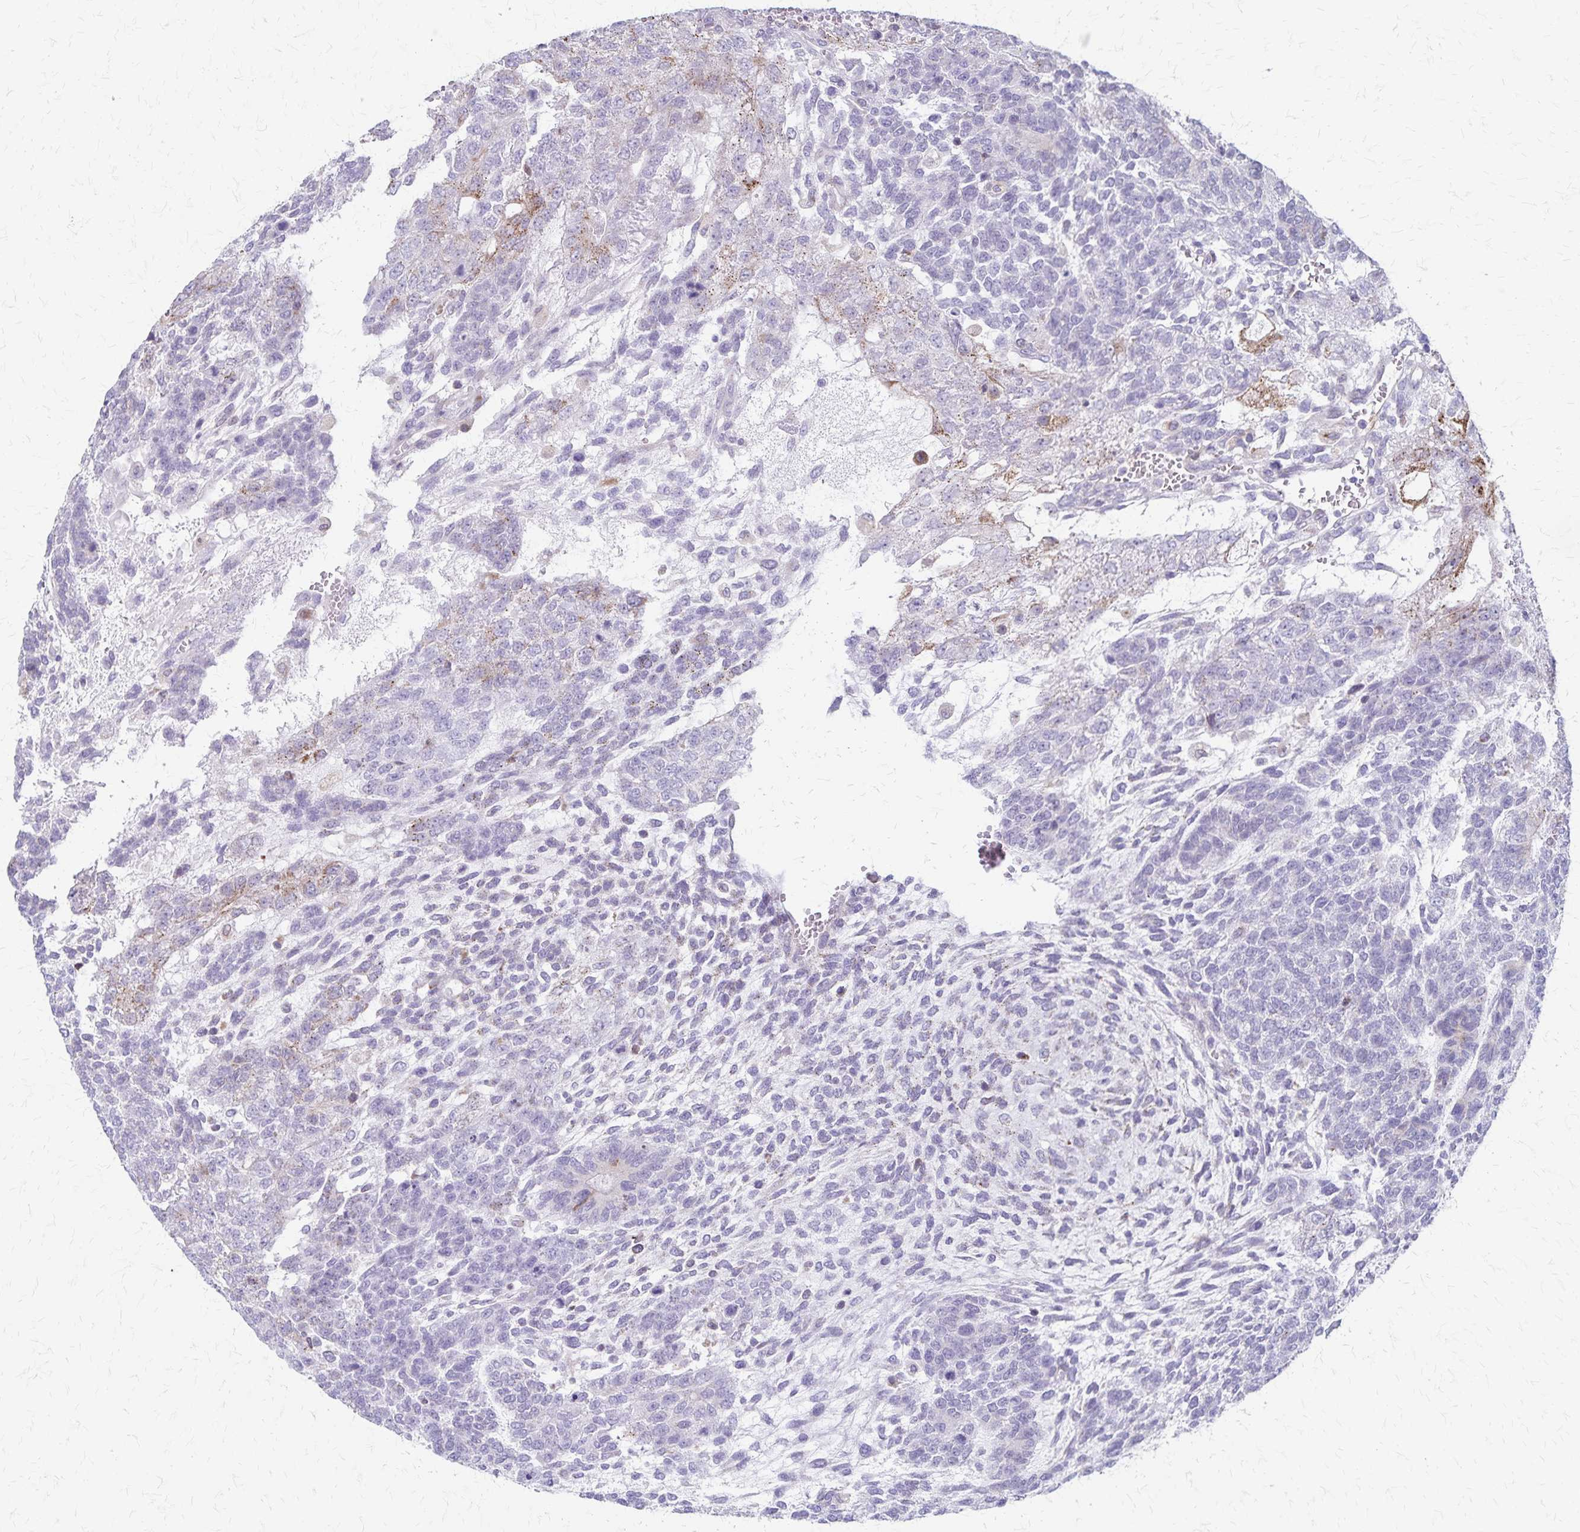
{"staining": {"intensity": "weak", "quantity": "<25%", "location": "cytoplasmic/membranous"}, "tissue": "testis cancer", "cell_type": "Tumor cells", "image_type": "cancer", "snomed": [{"axis": "morphology", "description": "Normal tissue, NOS"}, {"axis": "morphology", "description": "Carcinoma, Embryonal, NOS"}, {"axis": "topography", "description": "Testis"}, {"axis": "topography", "description": "Epididymis"}], "caption": "High magnification brightfield microscopy of testis cancer (embryonal carcinoma) stained with DAB (3,3'-diaminobenzidine) (brown) and counterstained with hematoxylin (blue): tumor cells show no significant staining. Nuclei are stained in blue.", "gene": "MCFD2", "patient": {"sex": "male", "age": 23}}